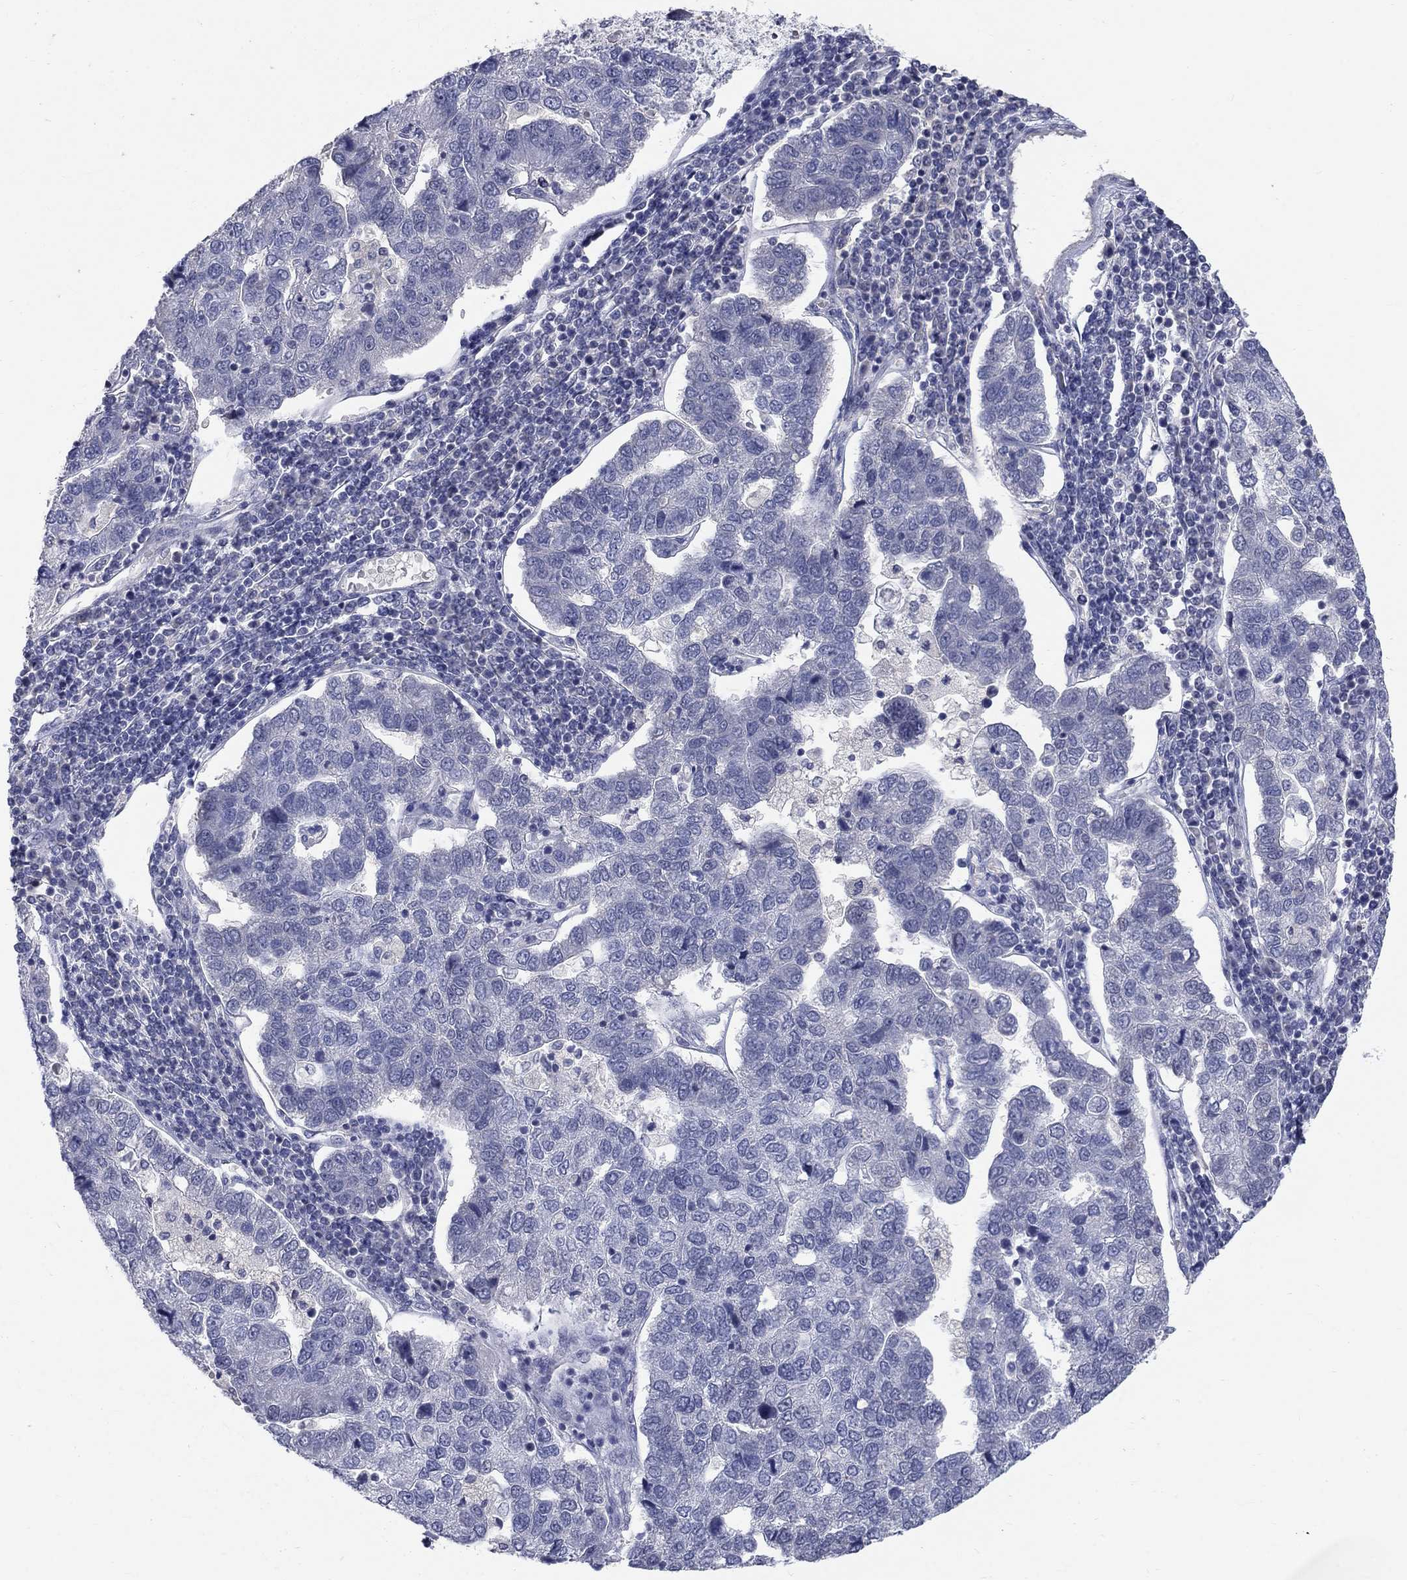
{"staining": {"intensity": "negative", "quantity": "none", "location": "none"}, "tissue": "pancreatic cancer", "cell_type": "Tumor cells", "image_type": "cancer", "snomed": [{"axis": "morphology", "description": "Adenocarcinoma, NOS"}, {"axis": "topography", "description": "Pancreas"}], "caption": "Tumor cells are negative for brown protein staining in adenocarcinoma (pancreatic).", "gene": "PTH1R", "patient": {"sex": "female", "age": 61}}